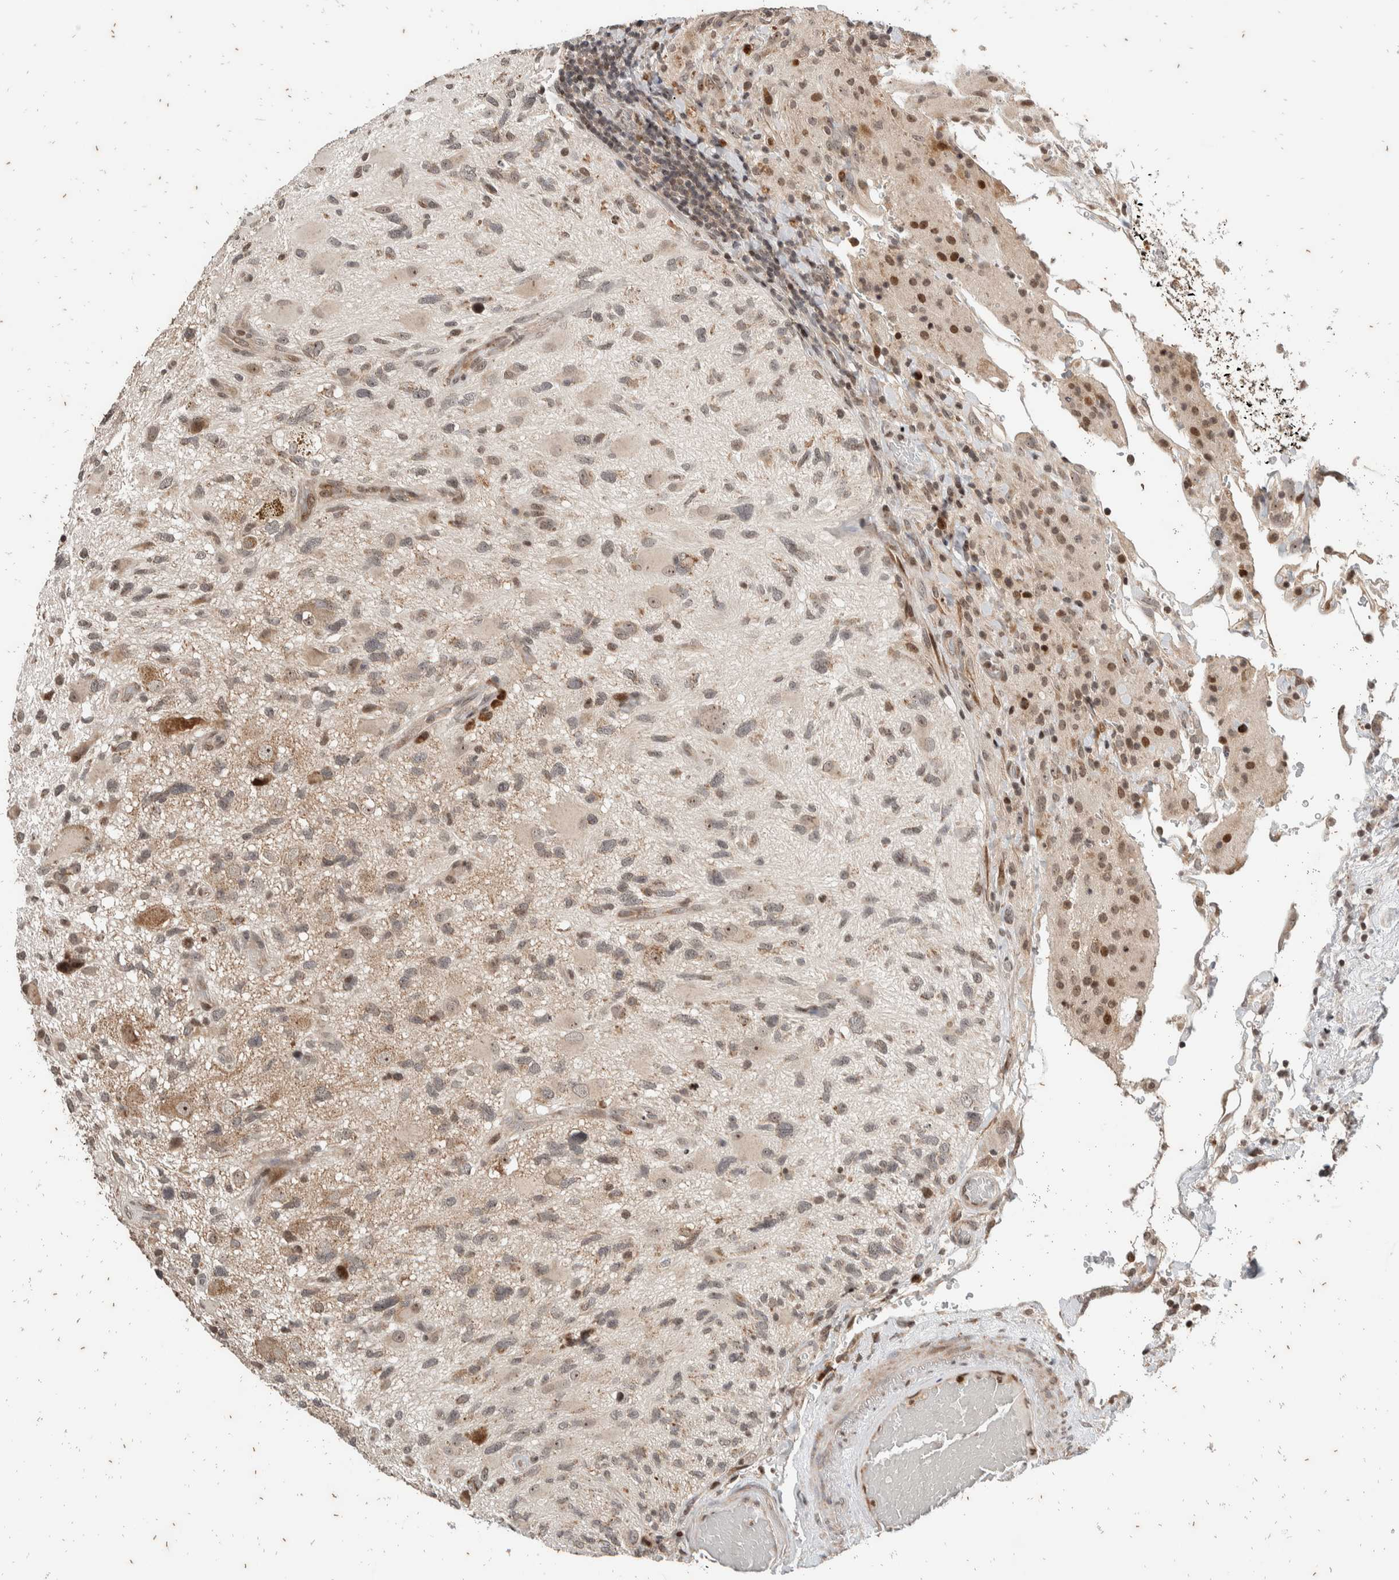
{"staining": {"intensity": "weak", "quantity": "<25%", "location": "cytoplasmic/membranous,nuclear"}, "tissue": "glioma", "cell_type": "Tumor cells", "image_type": "cancer", "snomed": [{"axis": "morphology", "description": "Glioma, malignant, High grade"}, {"axis": "topography", "description": "Brain"}], "caption": "Tumor cells show no significant protein positivity in glioma.", "gene": "ATXN7L1", "patient": {"sex": "male", "age": 33}}